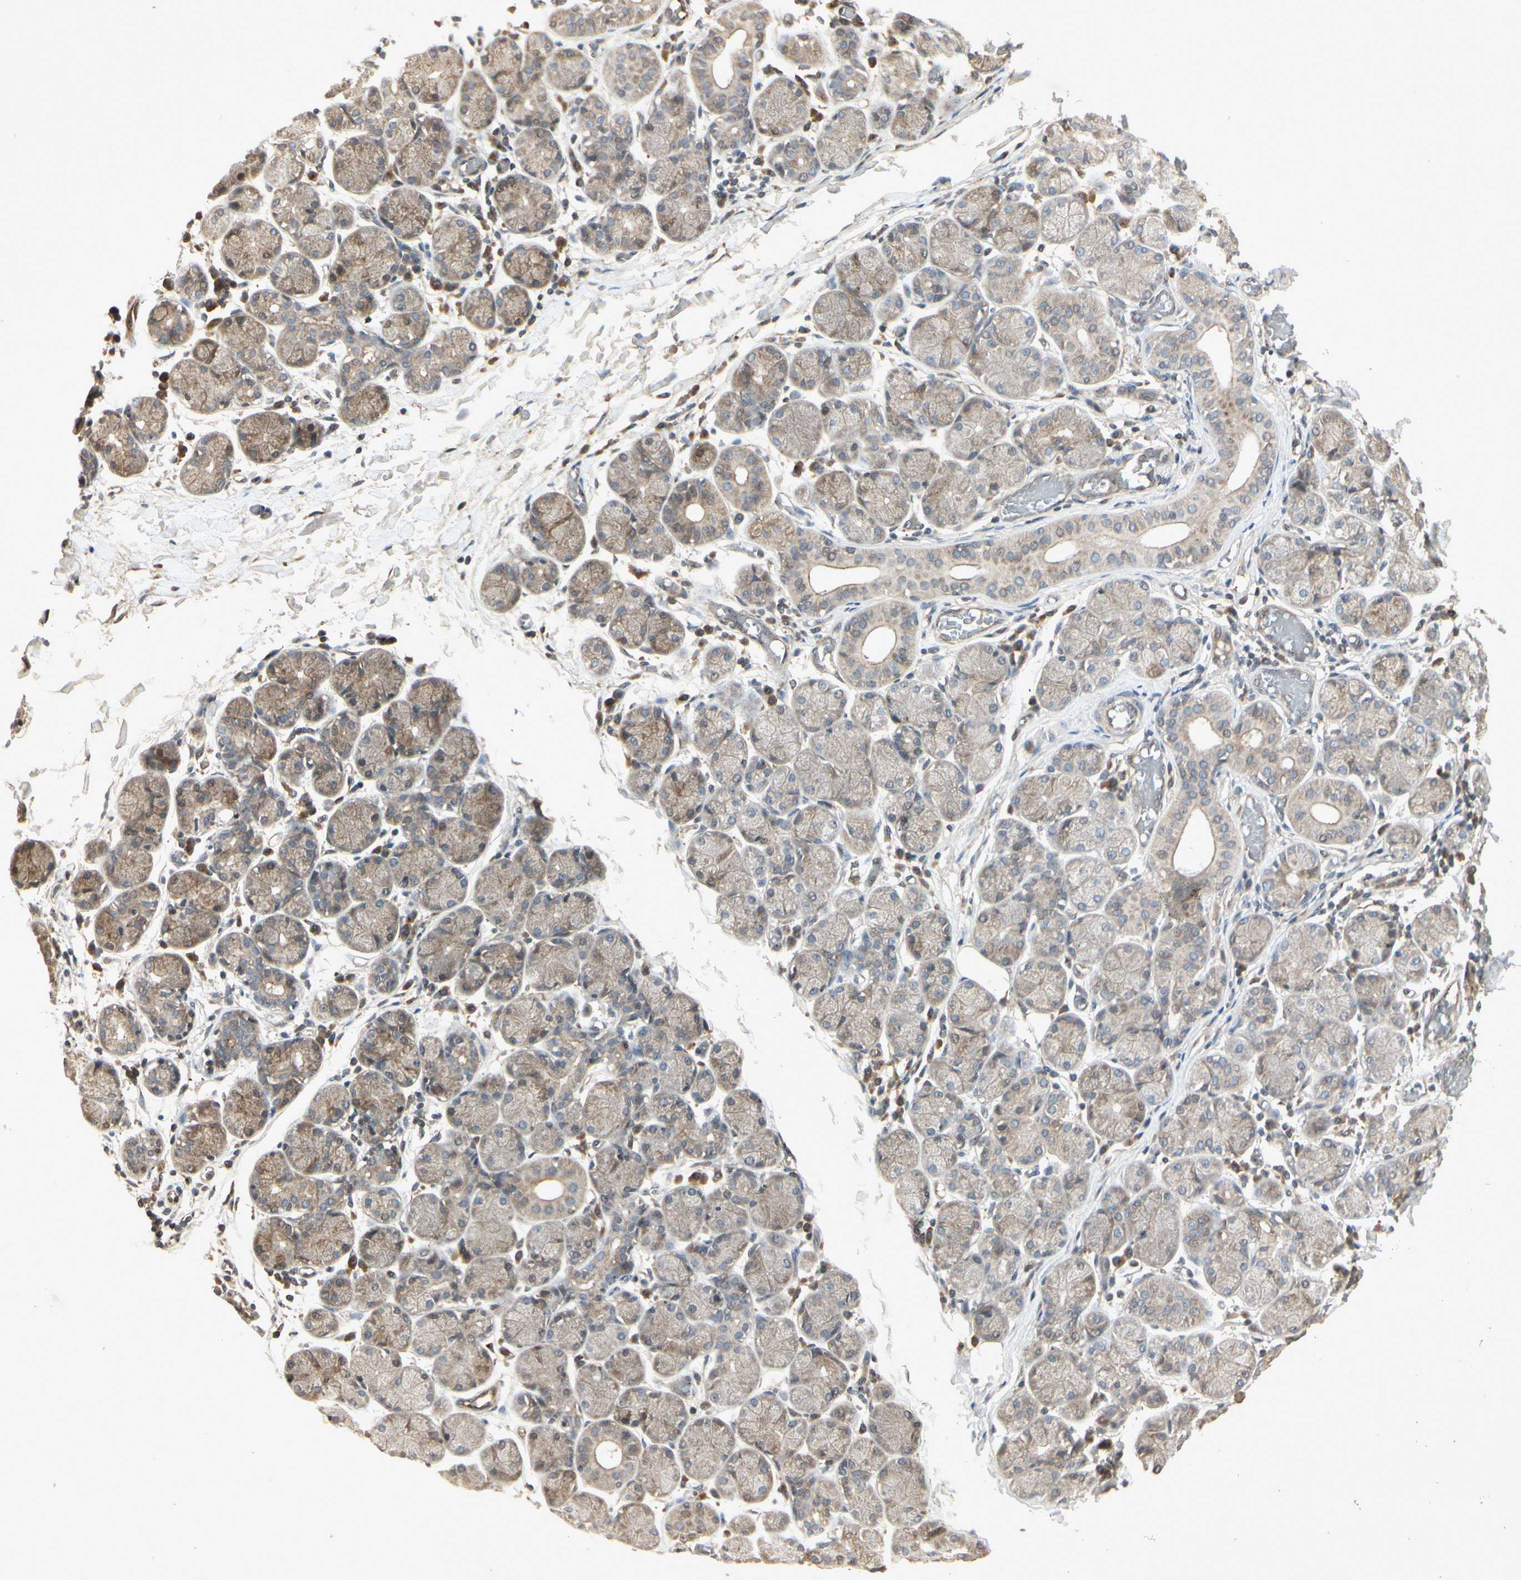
{"staining": {"intensity": "weak", "quantity": ">75%", "location": "cytoplasmic/membranous"}, "tissue": "salivary gland", "cell_type": "Glandular cells", "image_type": "normal", "snomed": [{"axis": "morphology", "description": "Normal tissue, NOS"}, {"axis": "topography", "description": "Salivary gland"}], "caption": "IHC (DAB) staining of benign human salivary gland shows weak cytoplasmic/membranous protein staining in approximately >75% of glandular cells.", "gene": "TEK", "patient": {"sex": "female", "age": 24}}